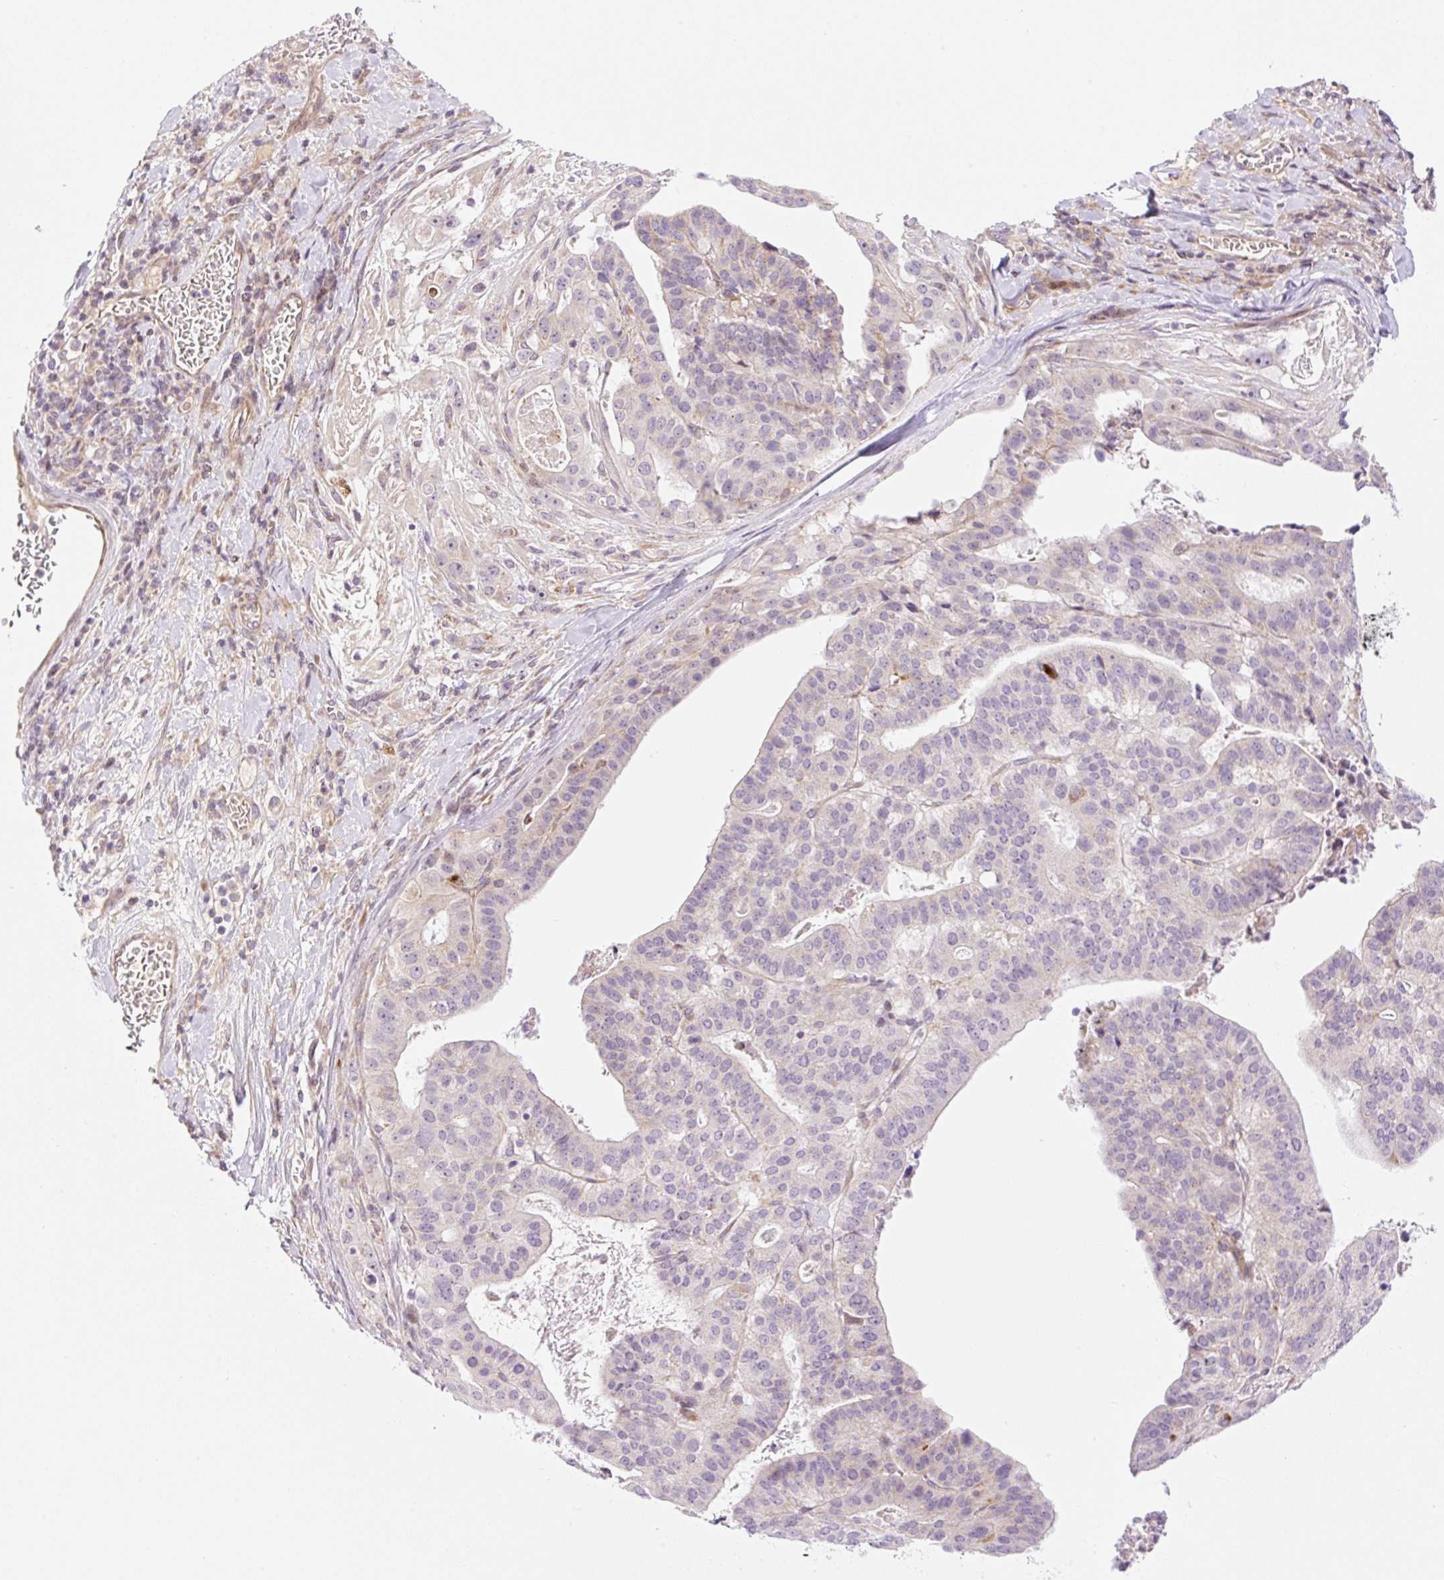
{"staining": {"intensity": "strong", "quantity": "<25%", "location": "cytoplasmic/membranous"}, "tissue": "stomach cancer", "cell_type": "Tumor cells", "image_type": "cancer", "snomed": [{"axis": "morphology", "description": "Adenocarcinoma, NOS"}, {"axis": "topography", "description": "Stomach"}], "caption": "Immunohistochemical staining of stomach cancer (adenocarcinoma) demonstrates medium levels of strong cytoplasmic/membranous protein expression in about <25% of tumor cells.", "gene": "ZNF394", "patient": {"sex": "male", "age": 48}}